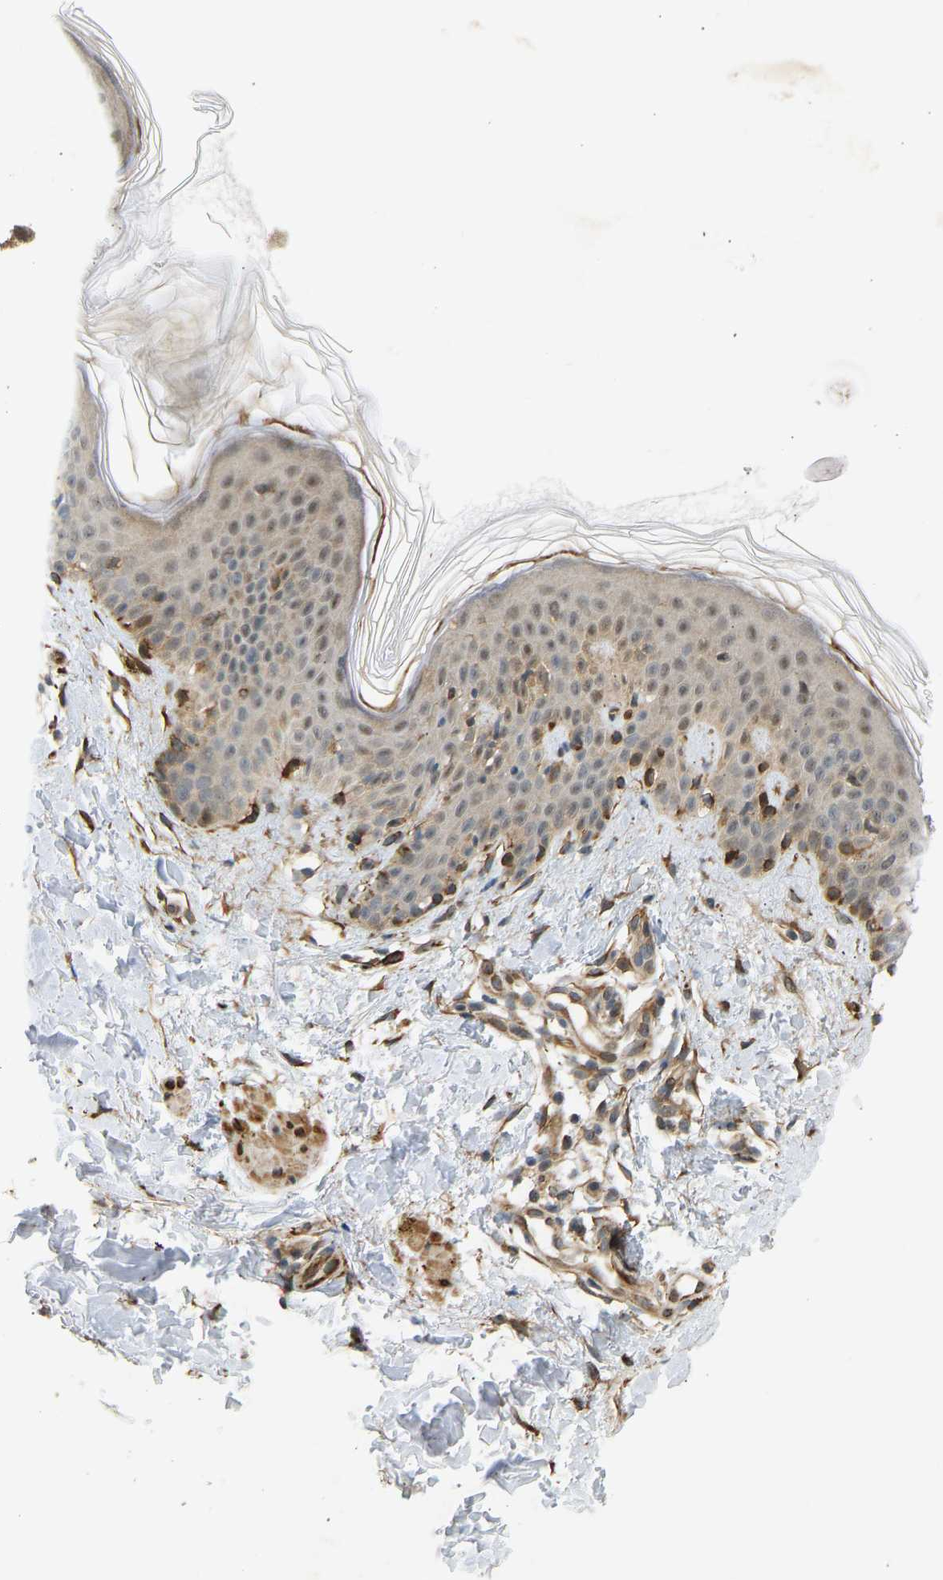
{"staining": {"intensity": "moderate", "quantity": ">75%", "location": "cytoplasmic/membranous"}, "tissue": "skin", "cell_type": "Fibroblasts", "image_type": "normal", "snomed": [{"axis": "morphology", "description": "Normal tissue, NOS"}, {"axis": "topography", "description": "Skin"}], "caption": "Brown immunohistochemical staining in benign human skin demonstrates moderate cytoplasmic/membranous staining in approximately >75% of fibroblasts. (DAB = brown stain, brightfield microscopy at high magnification).", "gene": "BAG1", "patient": {"sex": "male", "age": 40}}